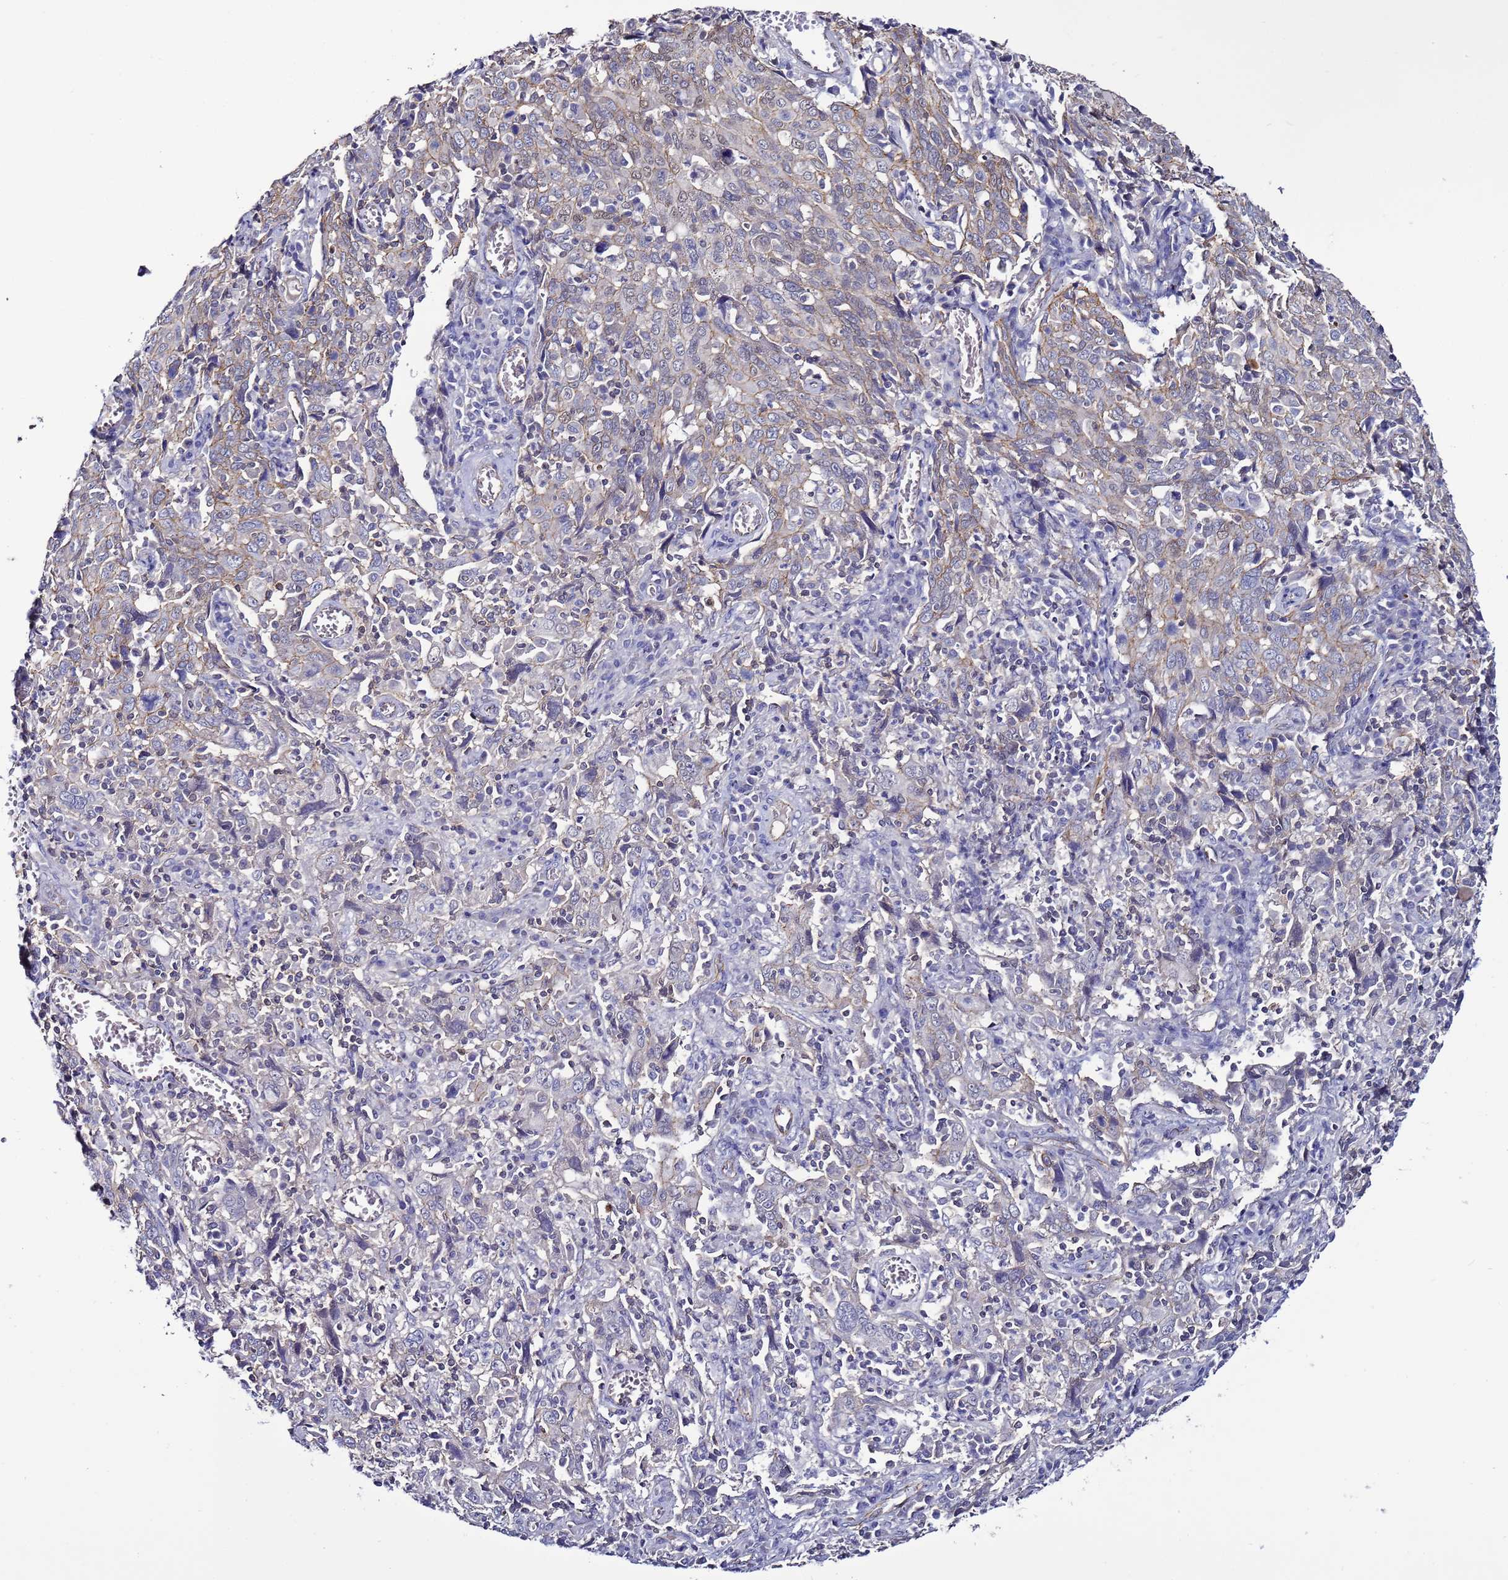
{"staining": {"intensity": "weak", "quantity": "<25%", "location": "cytoplasmic/membranous"}, "tissue": "cervical cancer", "cell_type": "Tumor cells", "image_type": "cancer", "snomed": [{"axis": "morphology", "description": "Squamous cell carcinoma, NOS"}, {"axis": "topography", "description": "Cervix"}], "caption": "Human squamous cell carcinoma (cervical) stained for a protein using immunohistochemistry demonstrates no positivity in tumor cells.", "gene": "TENM3", "patient": {"sex": "female", "age": 46}}